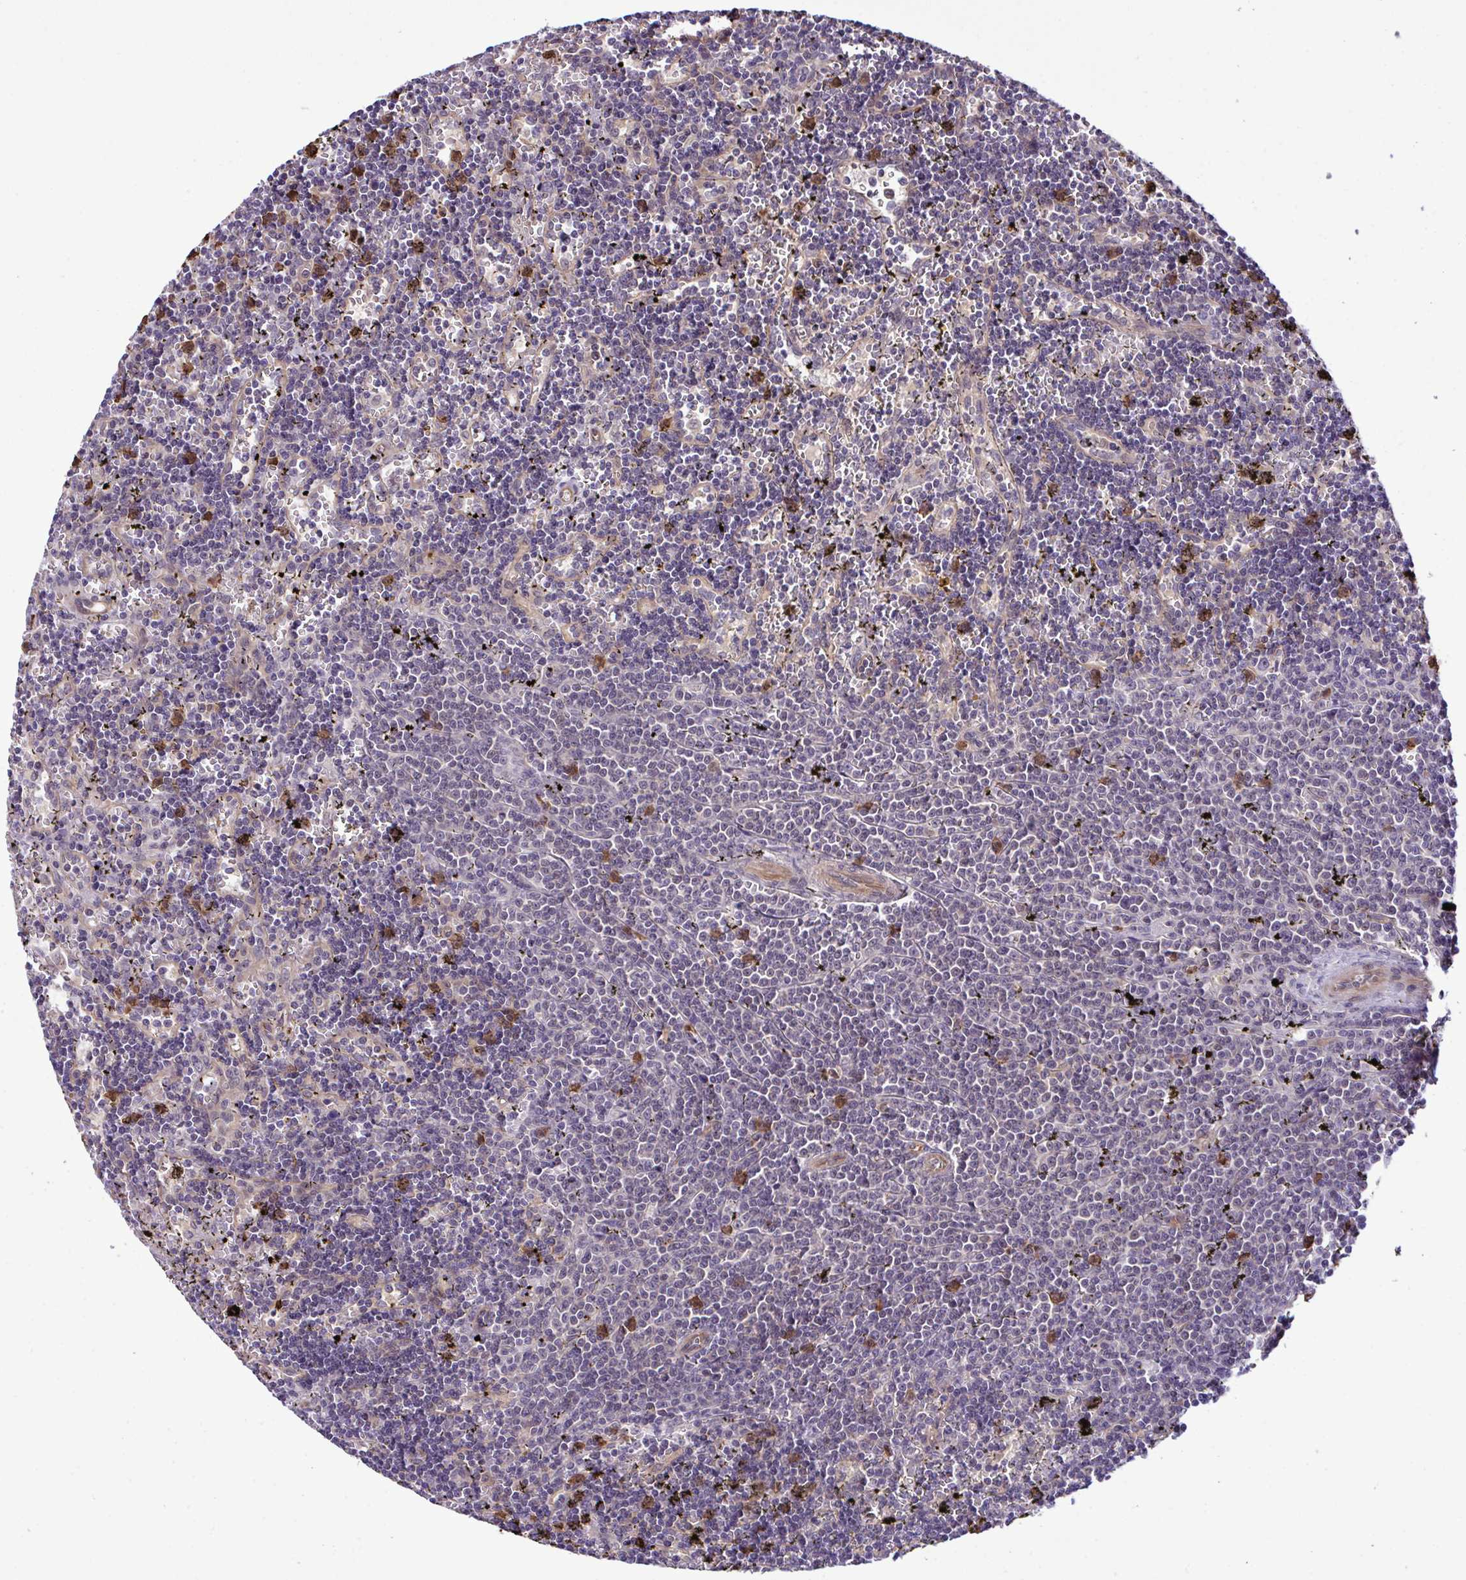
{"staining": {"intensity": "negative", "quantity": "none", "location": "none"}, "tissue": "lymphoma", "cell_type": "Tumor cells", "image_type": "cancer", "snomed": [{"axis": "morphology", "description": "Malignant lymphoma, non-Hodgkin's type, Low grade"}, {"axis": "topography", "description": "Spleen"}], "caption": "Immunohistochemical staining of human malignant lymphoma, non-Hodgkin's type (low-grade) reveals no significant positivity in tumor cells.", "gene": "CMPK1", "patient": {"sex": "male", "age": 60}}